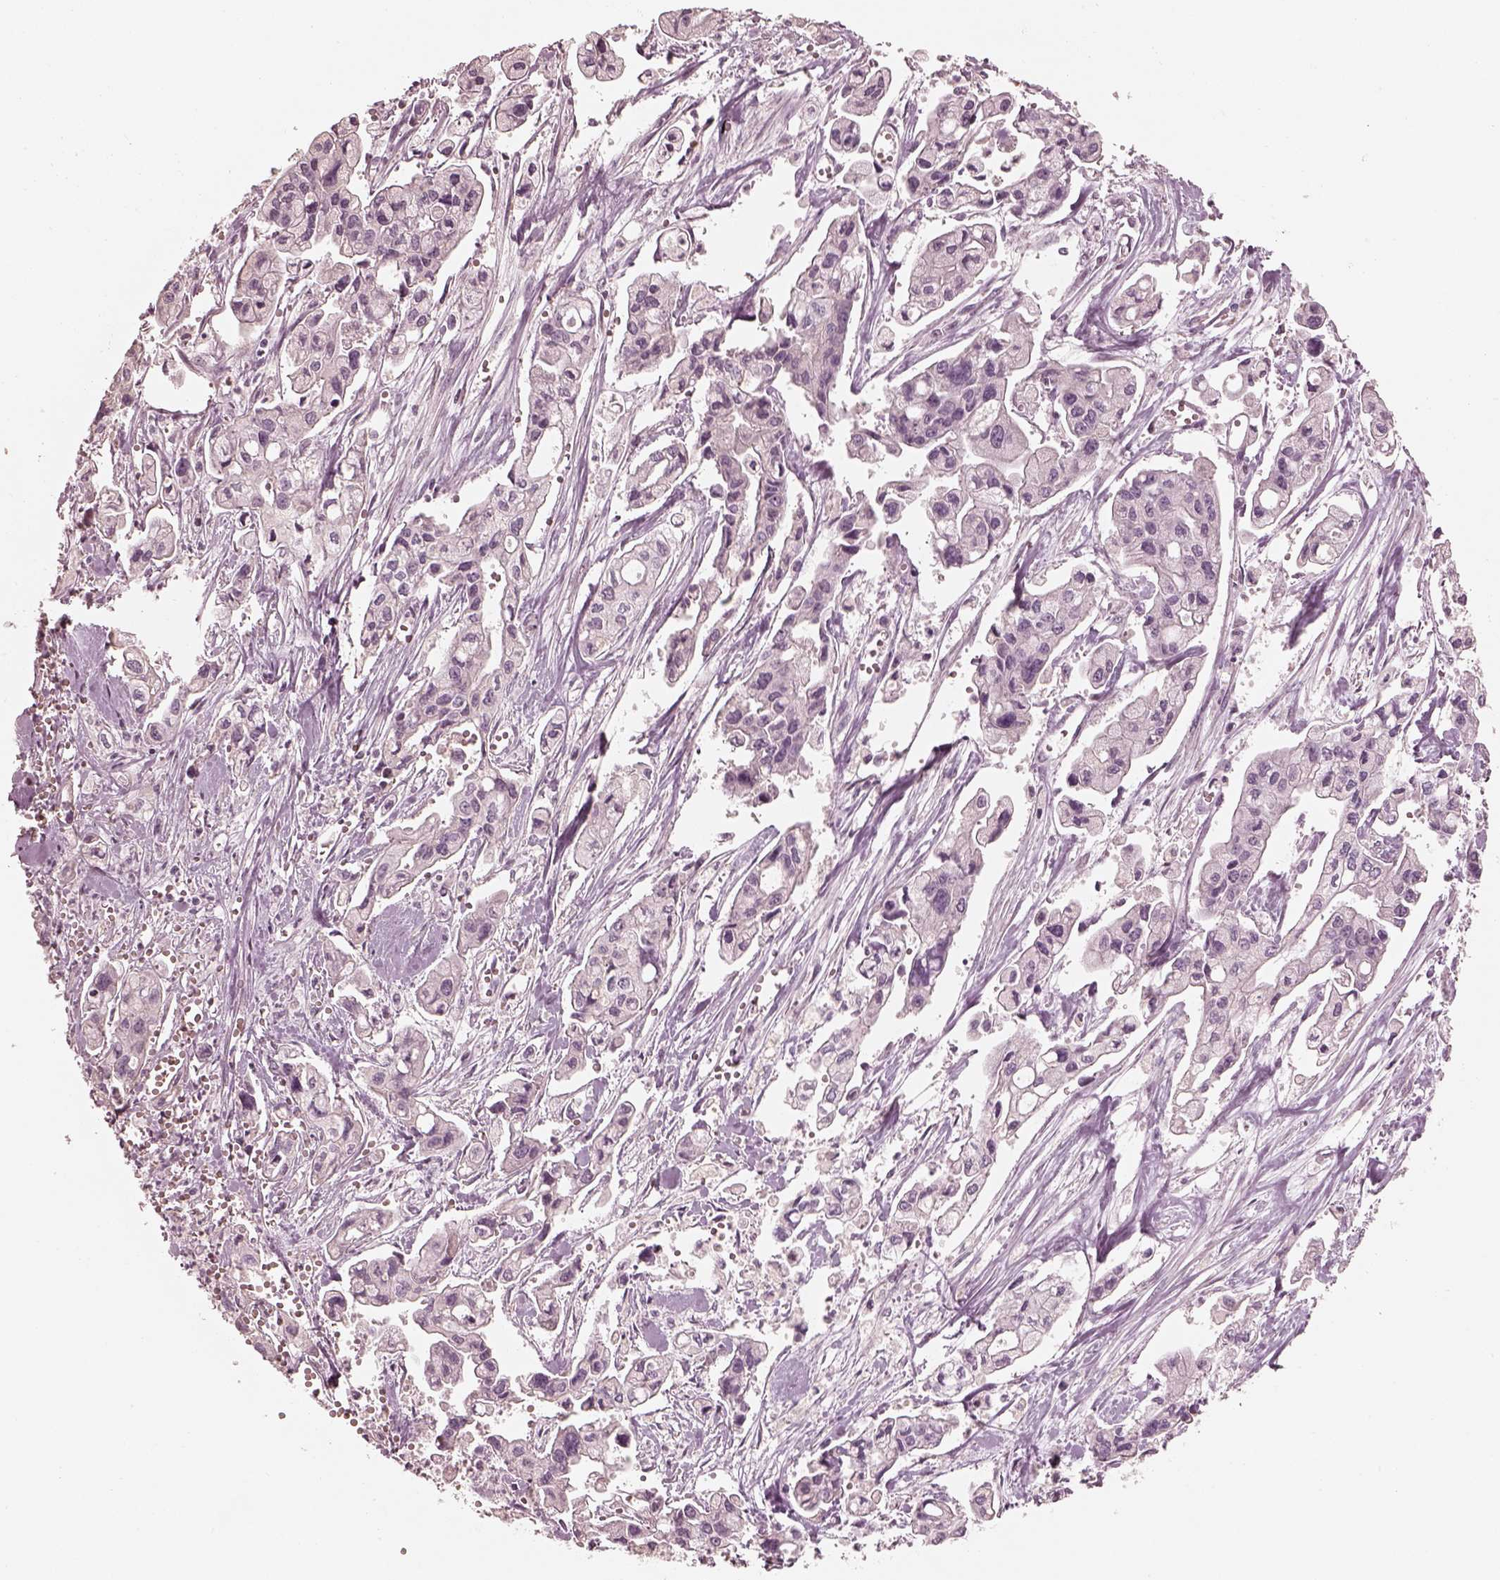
{"staining": {"intensity": "negative", "quantity": "none", "location": "none"}, "tissue": "pancreatic cancer", "cell_type": "Tumor cells", "image_type": "cancer", "snomed": [{"axis": "morphology", "description": "Adenocarcinoma, NOS"}, {"axis": "topography", "description": "Pancreas"}], "caption": "Human pancreatic cancer stained for a protein using immunohistochemistry (IHC) shows no expression in tumor cells.", "gene": "ANKLE1", "patient": {"sex": "male", "age": 70}}